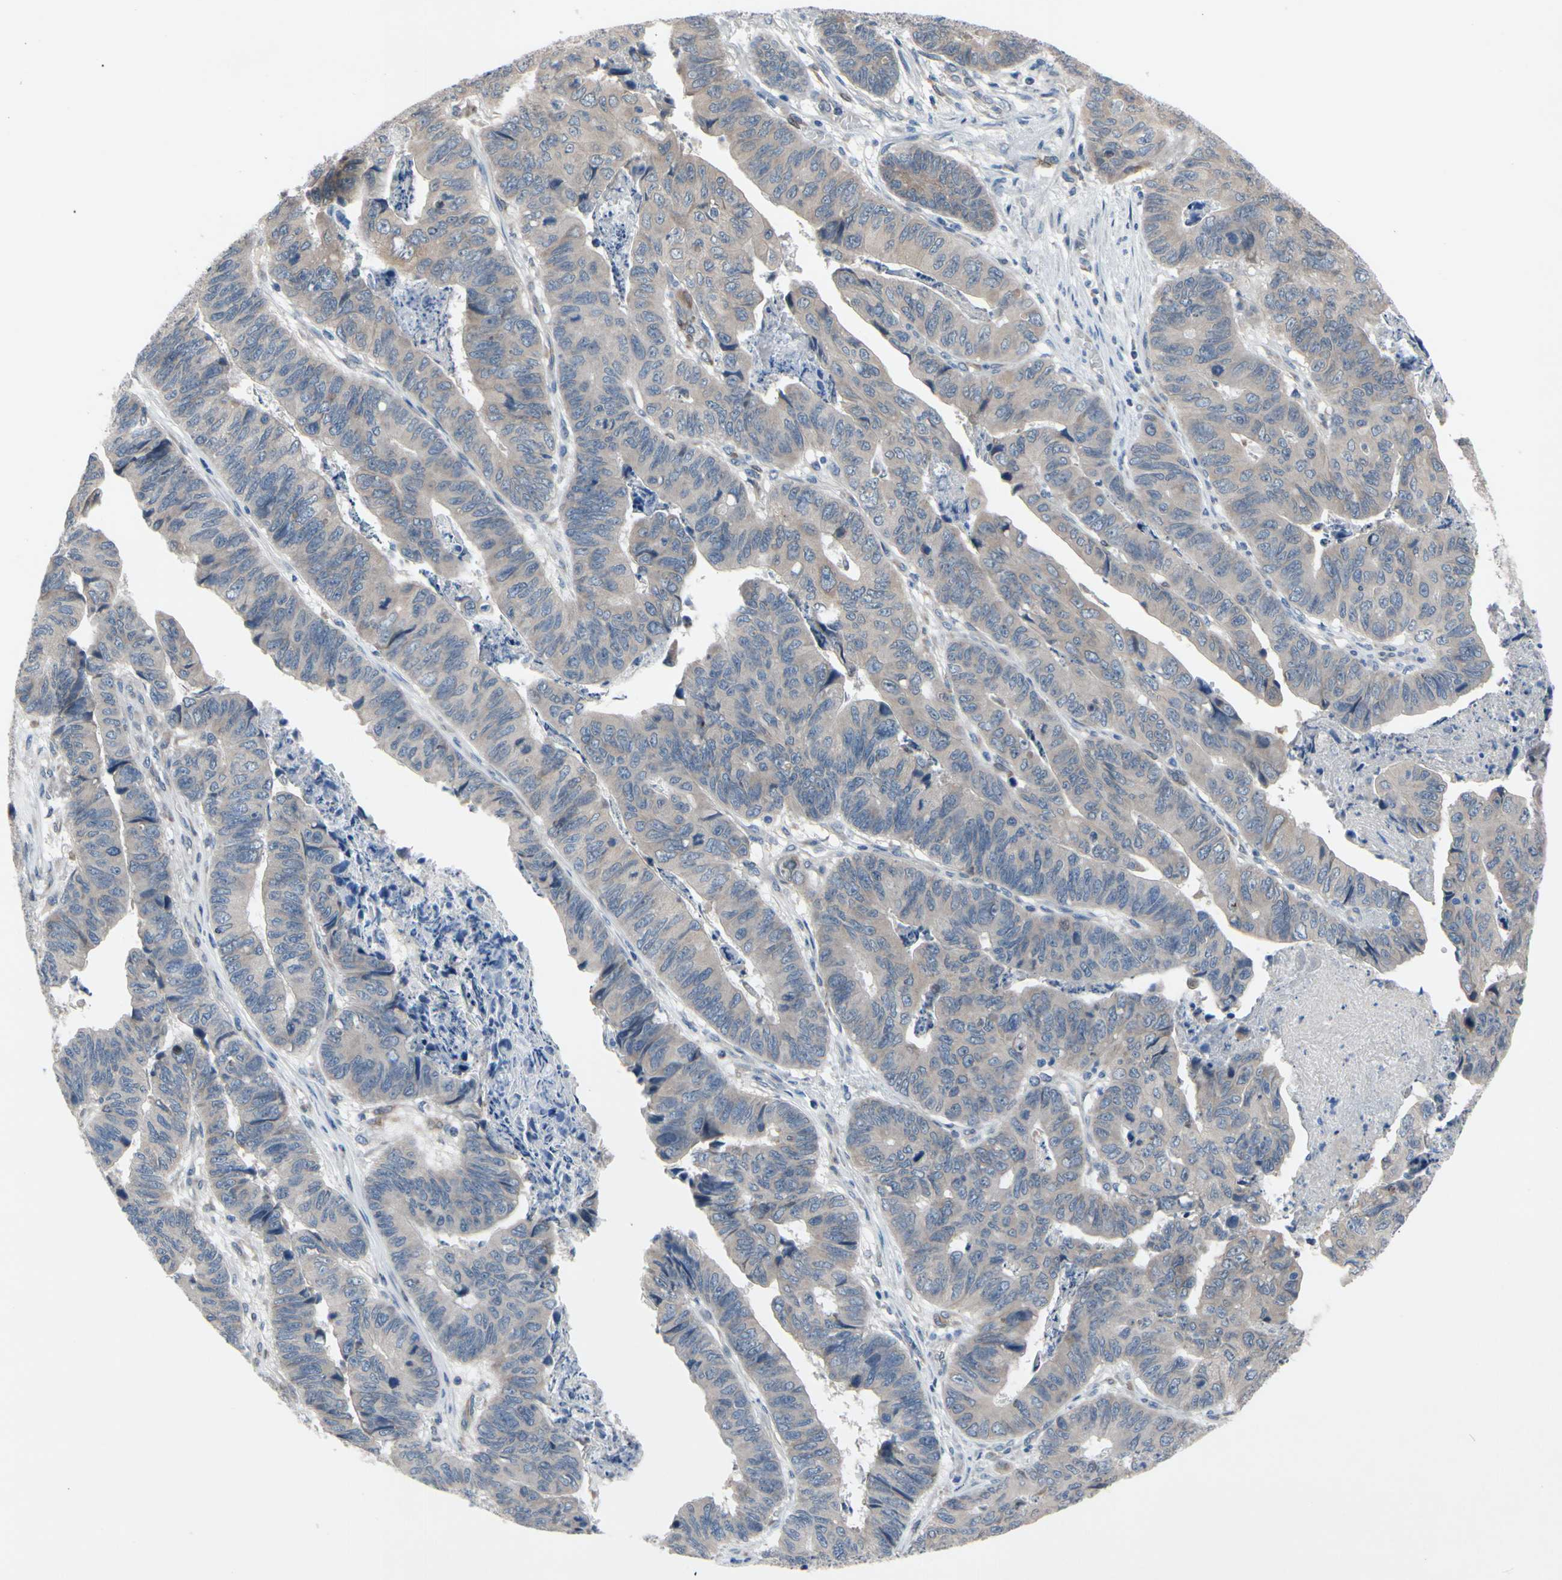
{"staining": {"intensity": "weak", "quantity": "25%-75%", "location": "cytoplasmic/membranous"}, "tissue": "stomach cancer", "cell_type": "Tumor cells", "image_type": "cancer", "snomed": [{"axis": "morphology", "description": "Adenocarcinoma, NOS"}, {"axis": "topography", "description": "Stomach, lower"}], "caption": "Adenocarcinoma (stomach) stained for a protein displays weak cytoplasmic/membranous positivity in tumor cells.", "gene": "PRXL2A", "patient": {"sex": "male", "age": 77}}